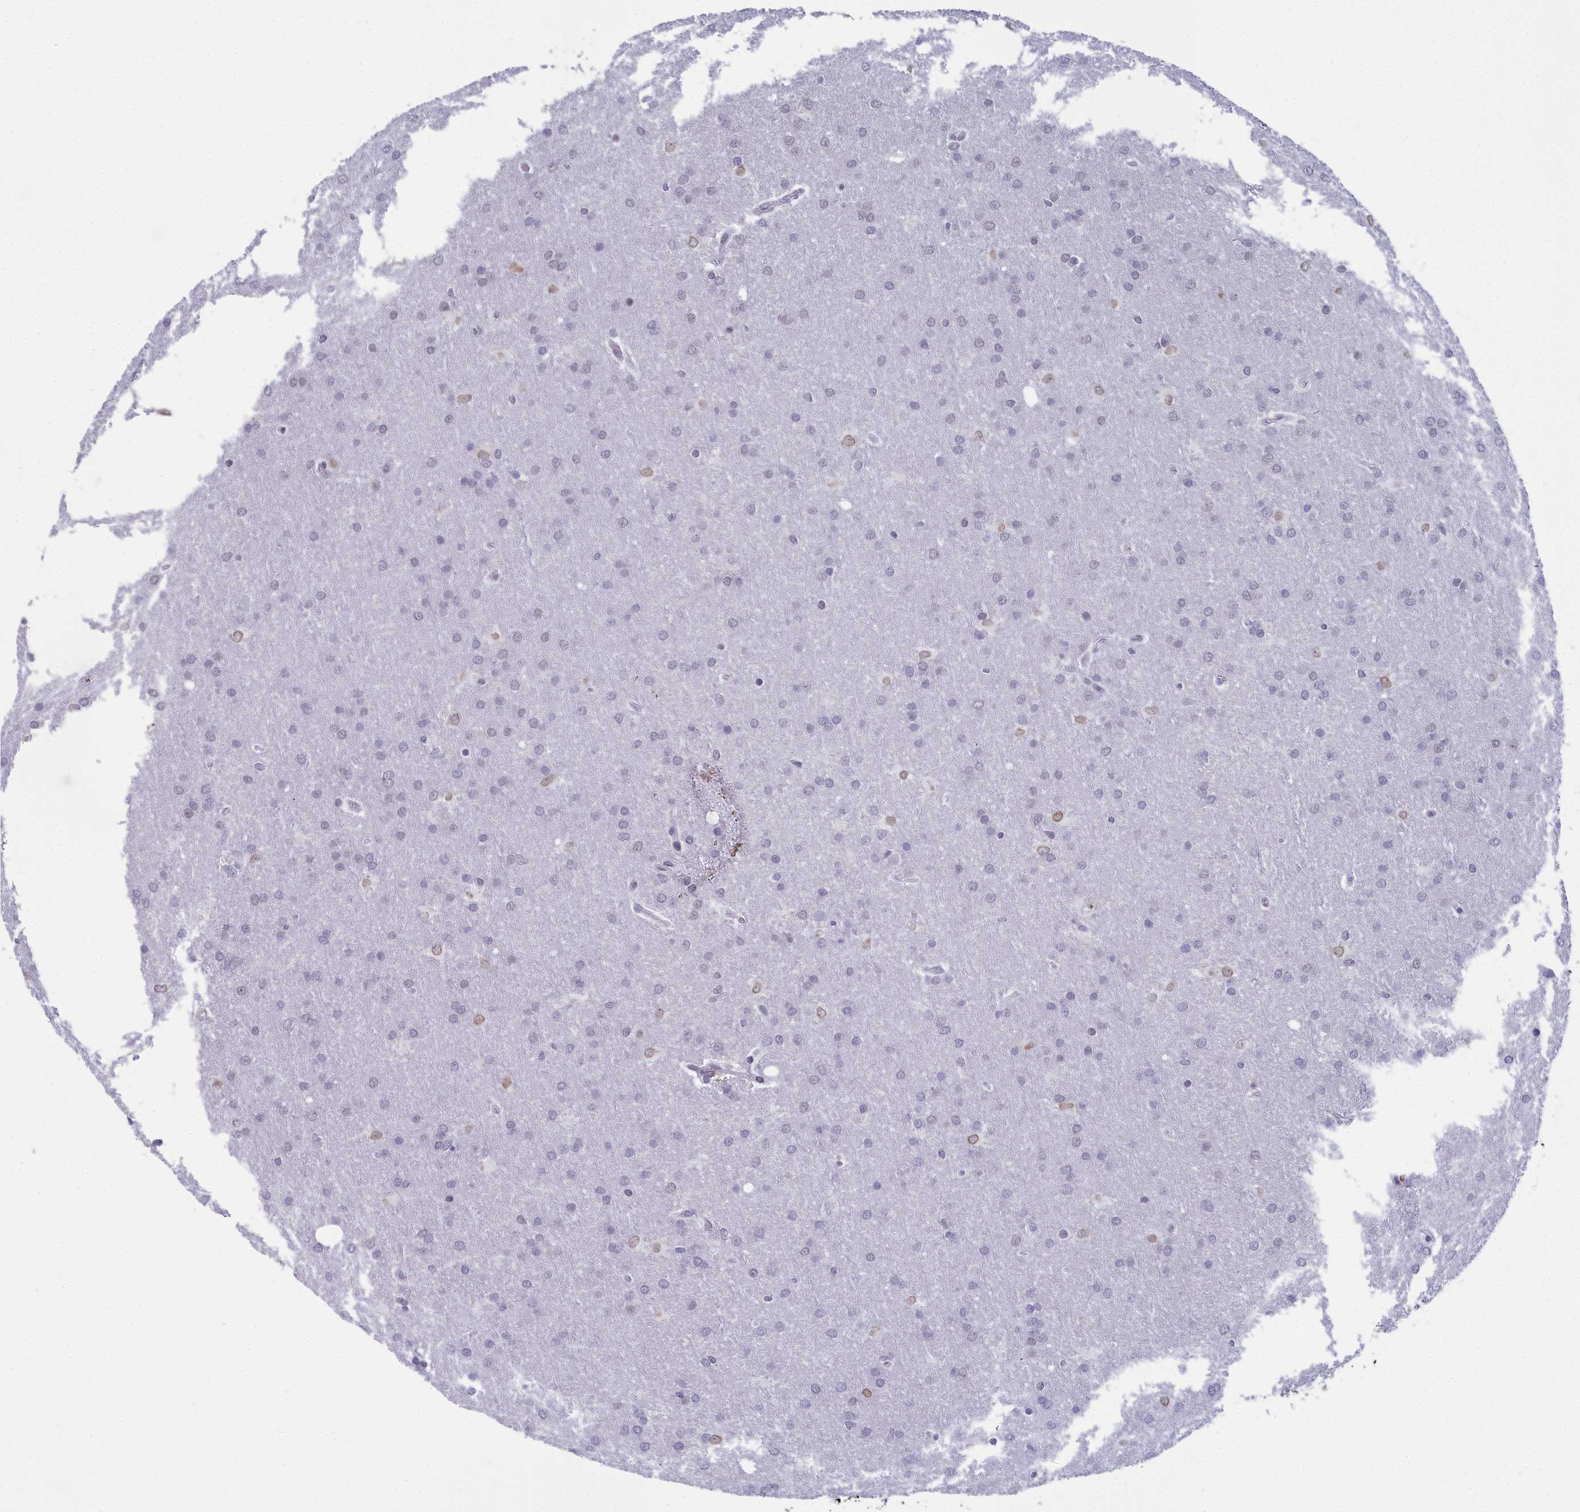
{"staining": {"intensity": "negative", "quantity": "none", "location": "none"}, "tissue": "glioma", "cell_type": "Tumor cells", "image_type": "cancer", "snomed": [{"axis": "morphology", "description": "Glioma, malignant, Low grade"}, {"axis": "topography", "description": "Brain"}], "caption": "Tumor cells show no significant protein staining in glioma.", "gene": "CCDC97", "patient": {"sex": "female", "age": 32}}